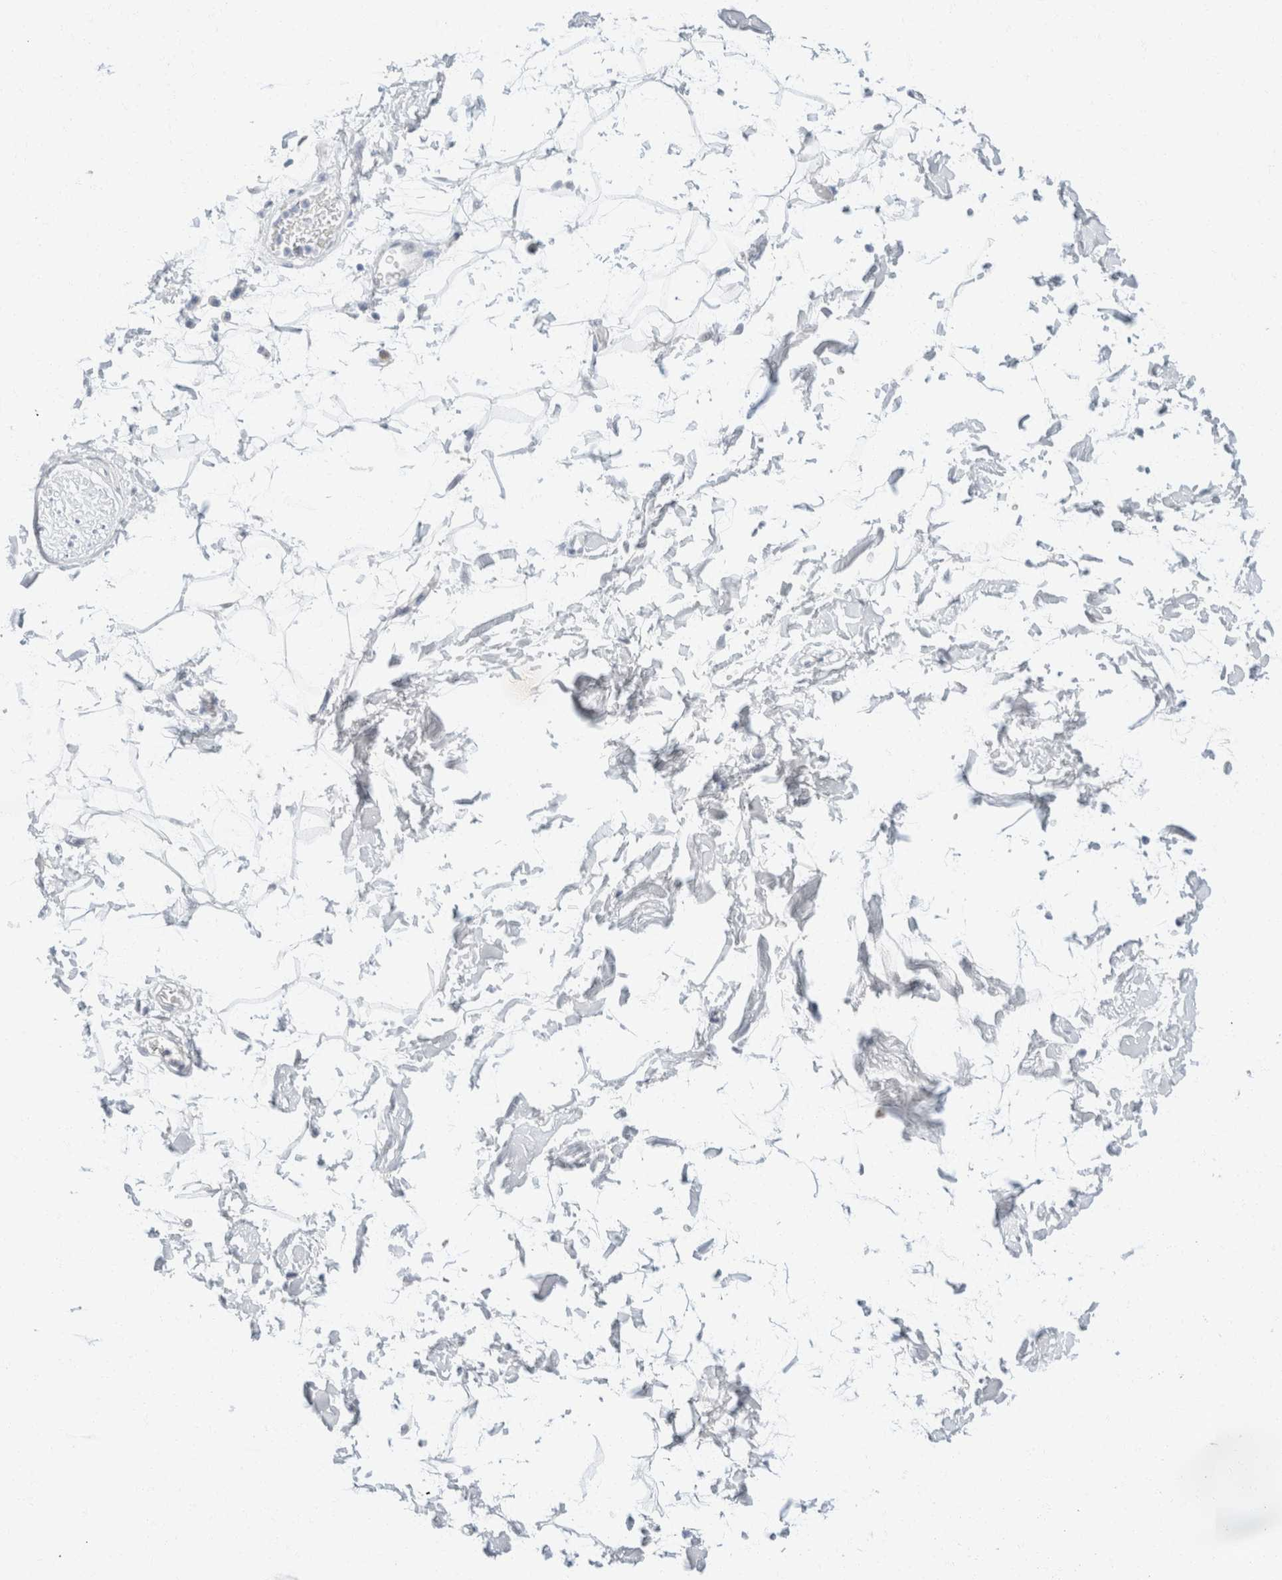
{"staining": {"intensity": "negative", "quantity": "none", "location": "none"}, "tissue": "adipose tissue", "cell_type": "Adipocytes", "image_type": "normal", "snomed": [{"axis": "morphology", "description": "Normal tissue, NOS"}, {"axis": "topography", "description": "Soft tissue"}], "caption": "IHC of benign human adipose tissue reveals no staining in adipocytes.", "gene": "KRT20", "patient": {"sex": "male", "age": 72}}